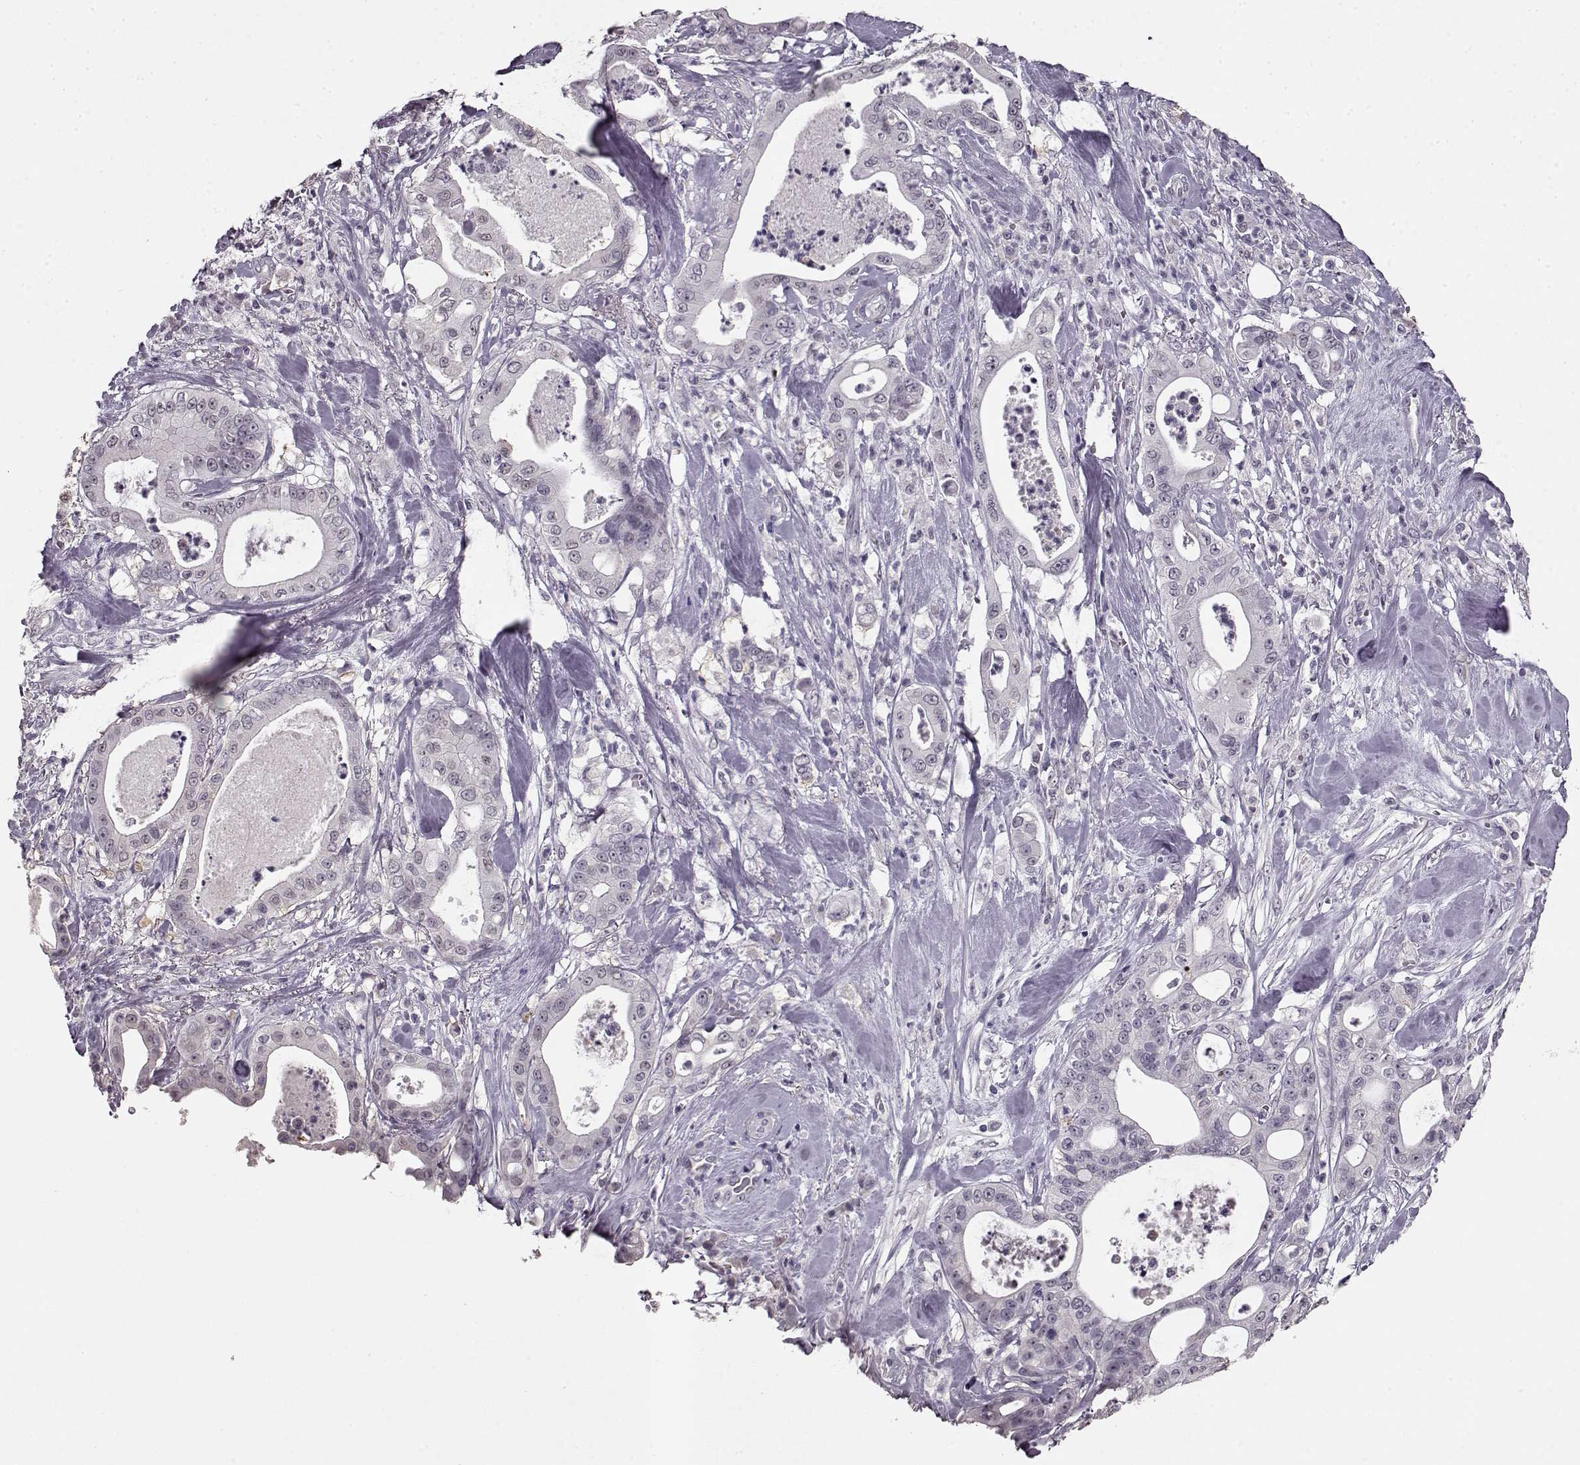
{"staining": {"intensity": "negative", "quantity": "none", "location": "none"}, "tissue": "pancreatic cancer", "cell_type": "Tumor cells", "image_type": "cancer", "snomed": [{"axis": "morphology", "description": "Adenocarcinoma, NOS"}, {"axis": "topography", "description": "Pancreas"}], "caption": "Pancreatic cancer (adenocarcinoma) was stained to show a protein in brown. There is no significant staining in tumor cells. Brightfield microscopy of immunohistochemistry (IHC) stained with DAB (brown) and hematoxylin (blue), captured at high magnification.", "gene": "RP1L1", "patient": {"sex": "male", "age": 71}}